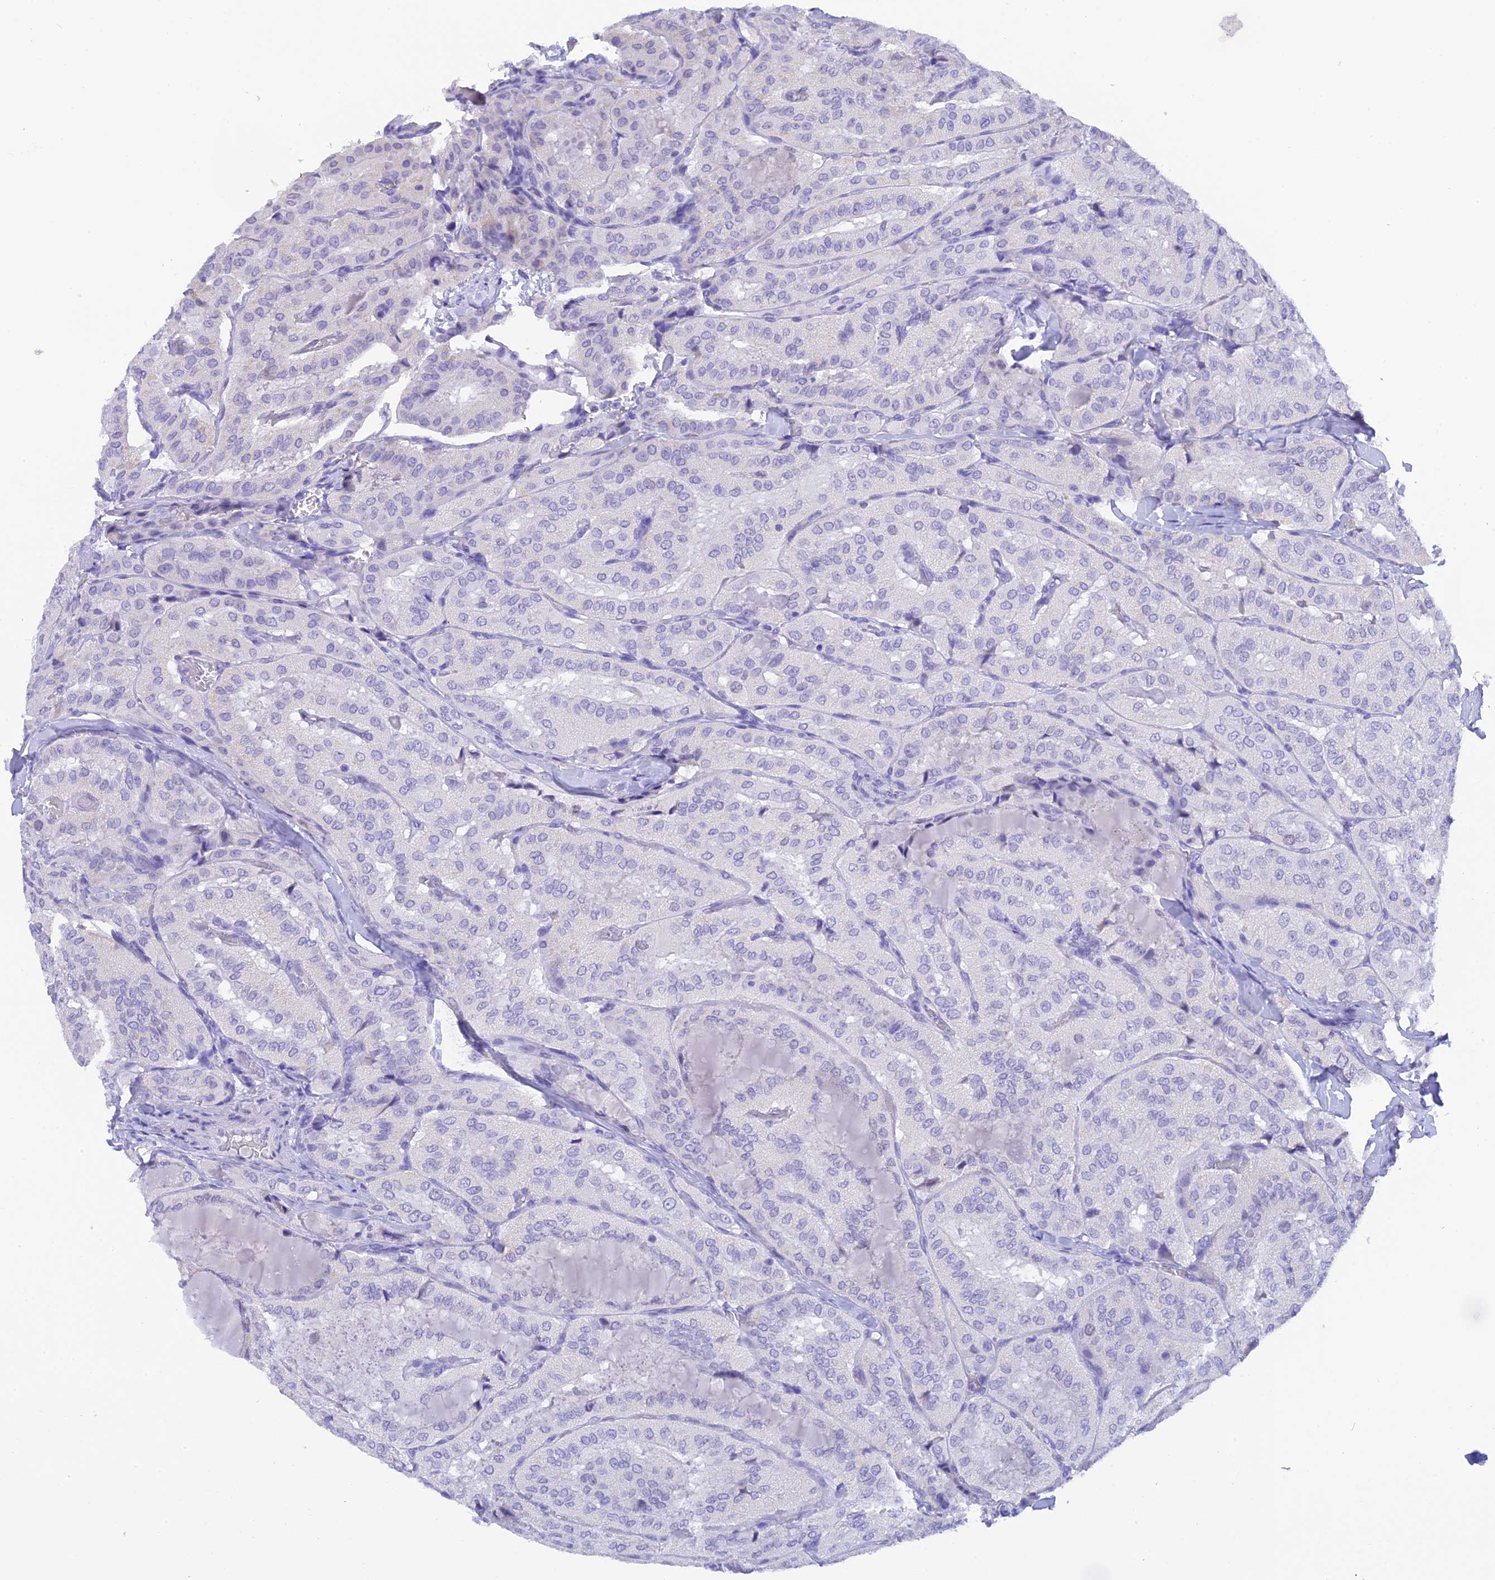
{"staining": {"intensity": "negative", "quantity": "none", "location": "none"}, "tissue": "thyroid cancer", "cell_type": "Tumor cells", "image_type": "cancer", "snomed": [{"axis": "morphology", "description": "Normal tissue, NOS"}, {"axis": "morphology", "description": "Papillary adenocarcinoma, NOS"}, {"axis": "topography", "description": "Thyroid gland"}], "caption": "Human thyroid cancer stained for a protein using immunohistochemistry displays no positivity in tumor cells.", "gene": "KDELR3", "patient": {"sex": "female", "age": 59}}